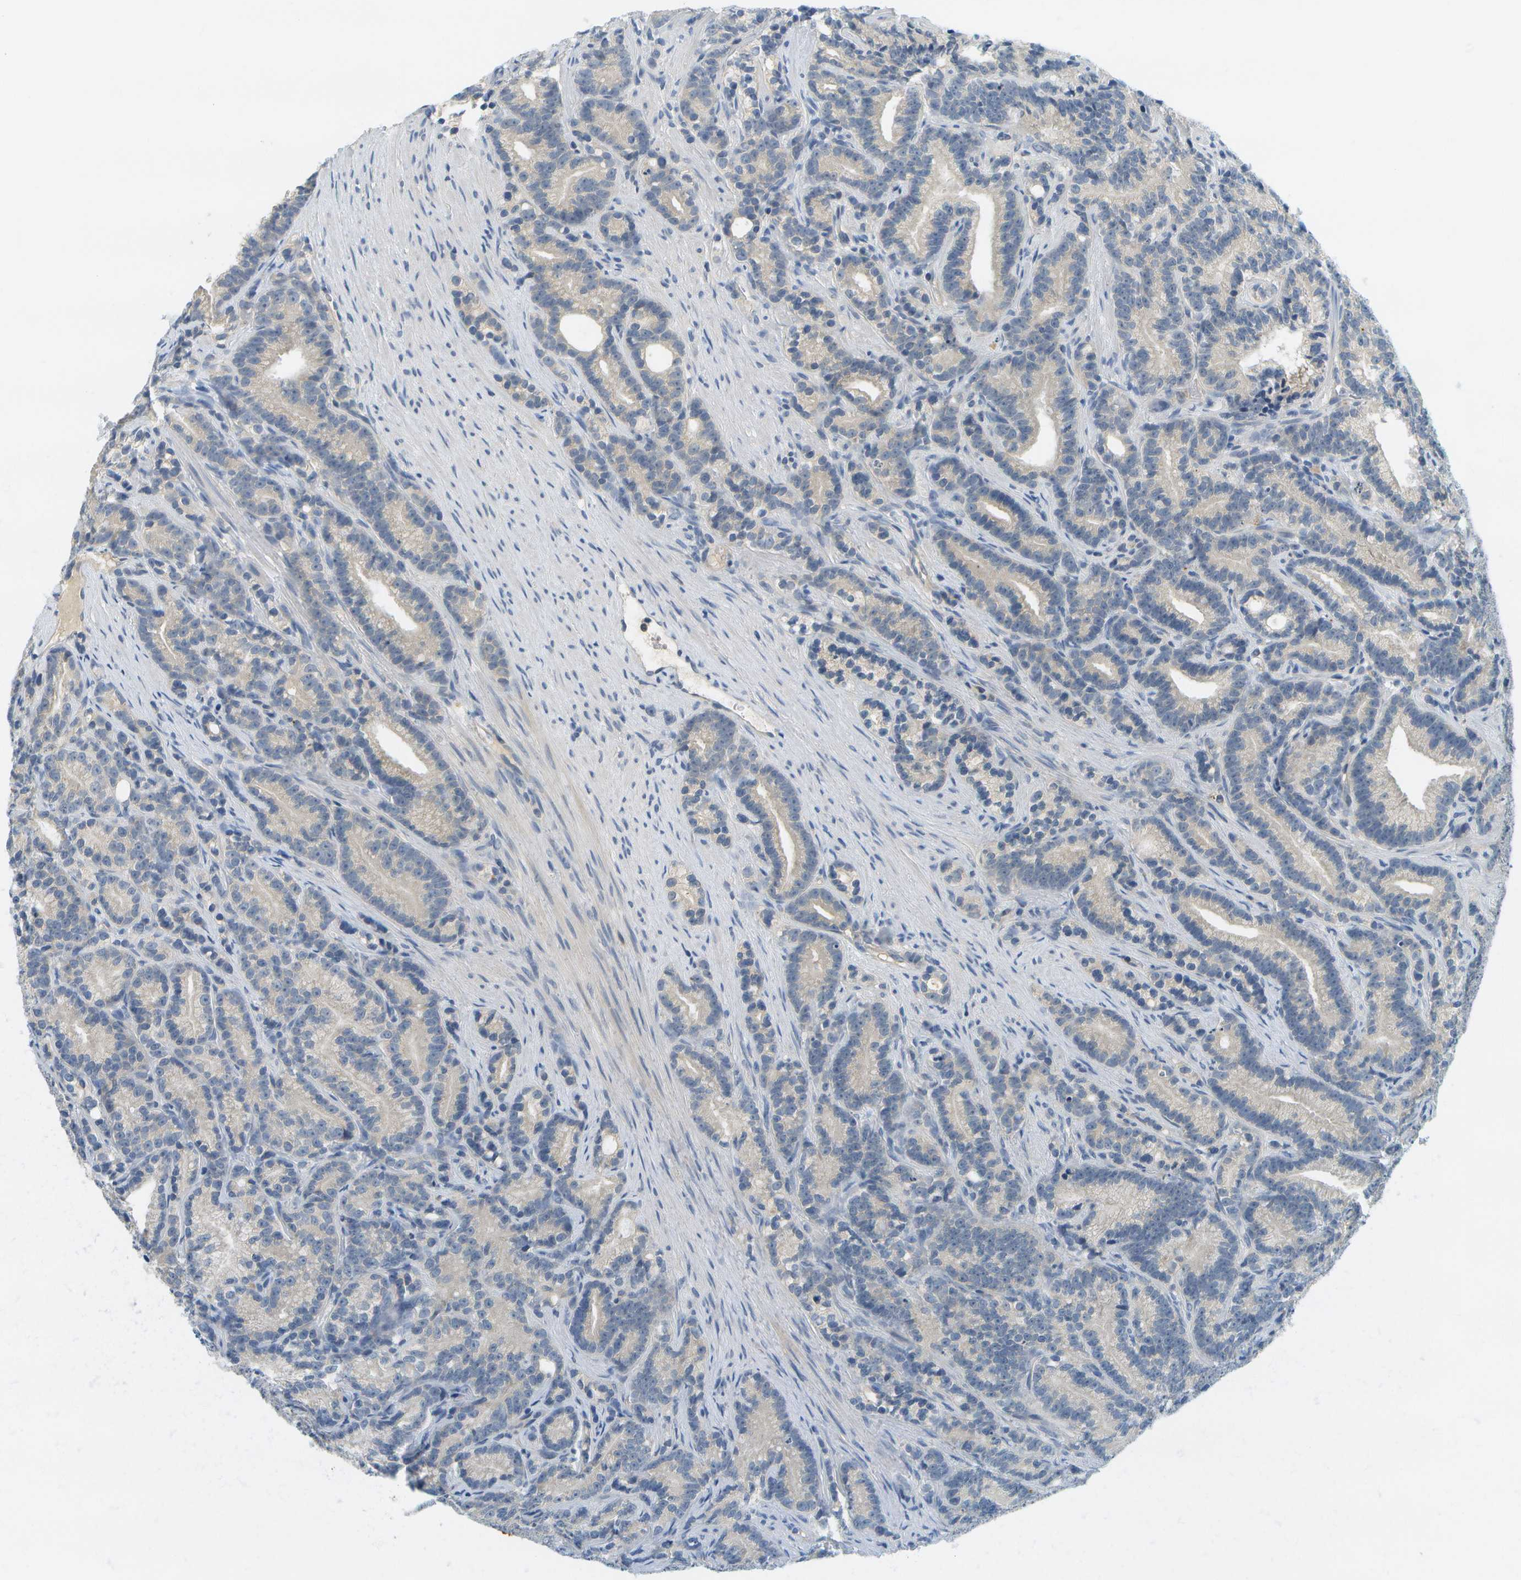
{"staining": {"intensity": "weak", "quantity": "<25%", "location": "cytoplasmic/membranous"}, "tissue": "prostate cancer", "cell_type": "Tumor cells", "image_type": "cancer", "snomed": [{"axis": "morphology", "description": "Adenocarcinoma, Low grade"}, {"axis": "topography", "description": "Prostate"}], "caption": "DAB (3,3'-diaminobenzidine) immunohistochemical staining of prostate cancer demonstrates no significant expression in tumor cells. Brightfield microscopy of immunohistochemistry stained with DAB (3,3'-diaminobenzidine) (brown) and hematoxylin (blue), captured at high magnification.", "gene": "RASGRP2", "patient": {"sex": "male", "age": 89}}